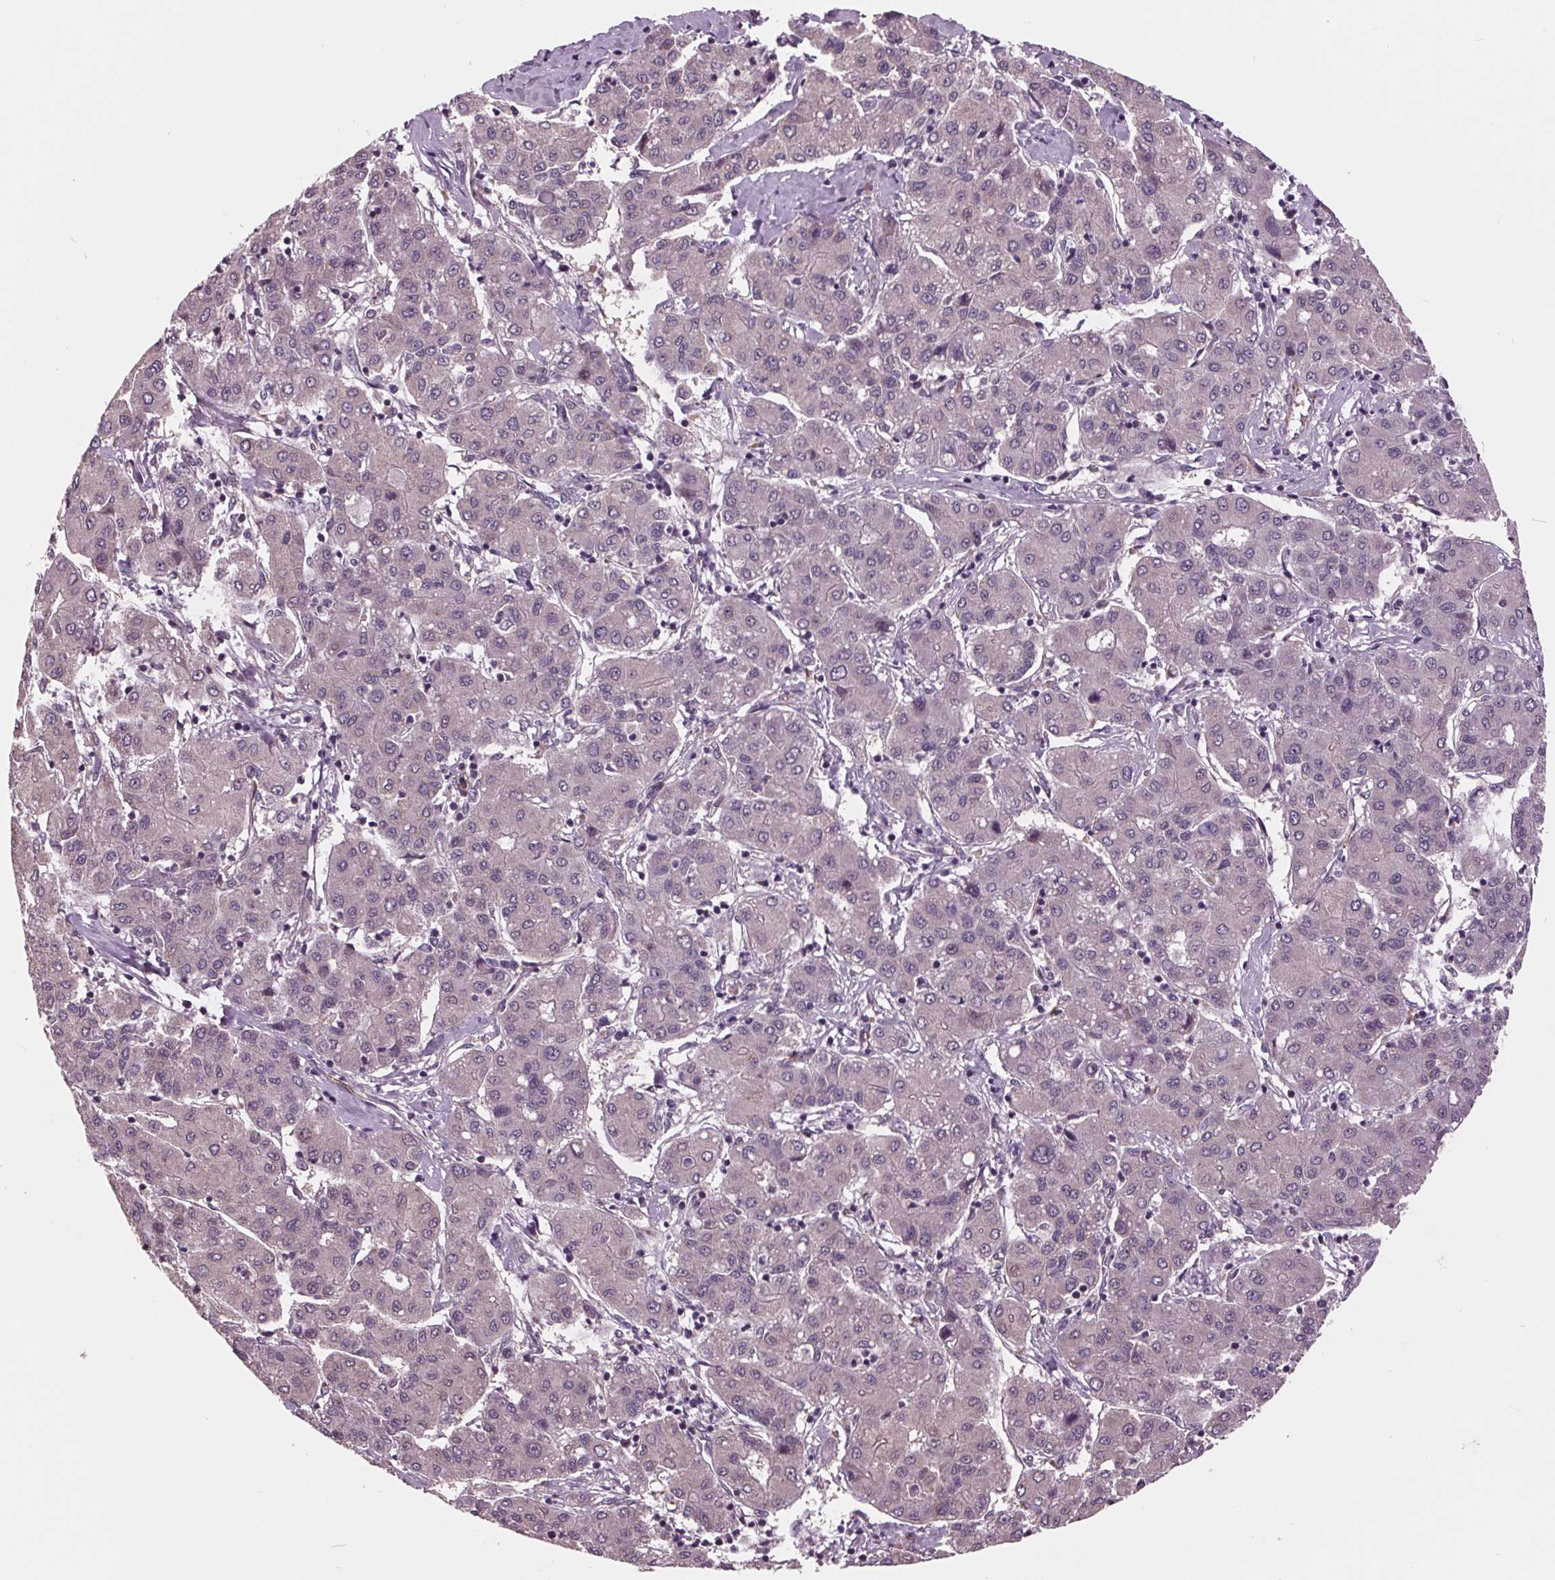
{"staining": {"intensity": "negative", "quantity": "none", "location": "none"}, "tissue": "liver cancer", "cell_type": "Tumor cells", "image_type": "cancer", "snomed": [{"axis": "morphology", "description": "Carcinoma, Hepatocellular, NOS"}, {"axis": "topography", "description": "Liver"}], "caption": "There is no significant expression in tumor cells of liver cancer (hepatocellular carcinoma).", "gene": "MAPK8", "patient": {"sex": "male", "age": 65}}